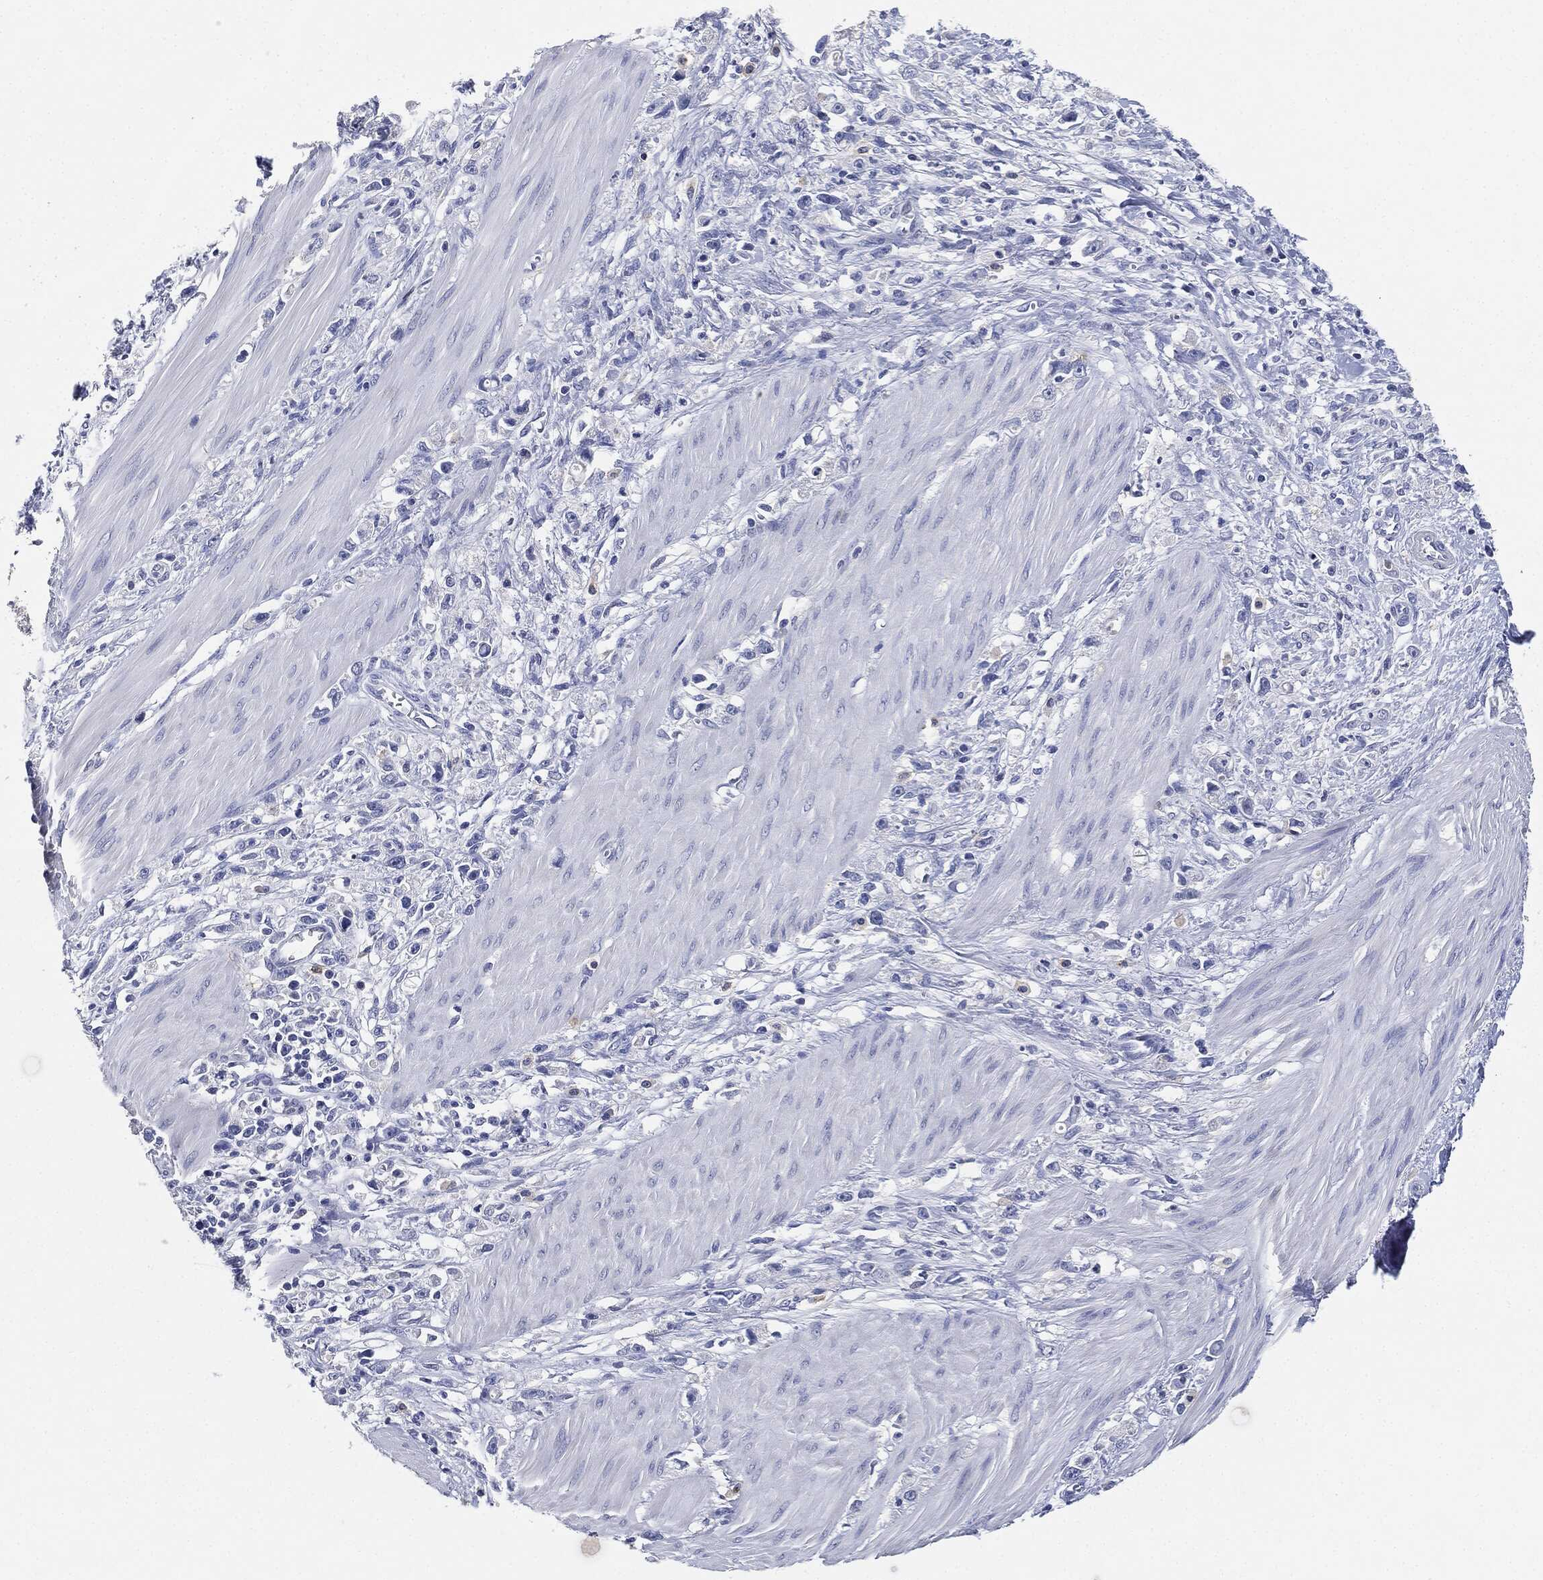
{"staining": {"intensity": "negative", "quantity": "none", "location": "none"}, "tissue": "stomach cancer", "cell_type": "Tumor cells", "image_type": "cancer", "snomed": [{"axis": "morphology", "description": "Adenocarcinoma, NOS"}, {"axis": "topography", "description": "Stomach"}], "caption": "Protein analysis of stomach cancer shows no significant positivity in tumor cells.", "gene": "NTRK1", "patient": {"sex": "female", "age": 59}}